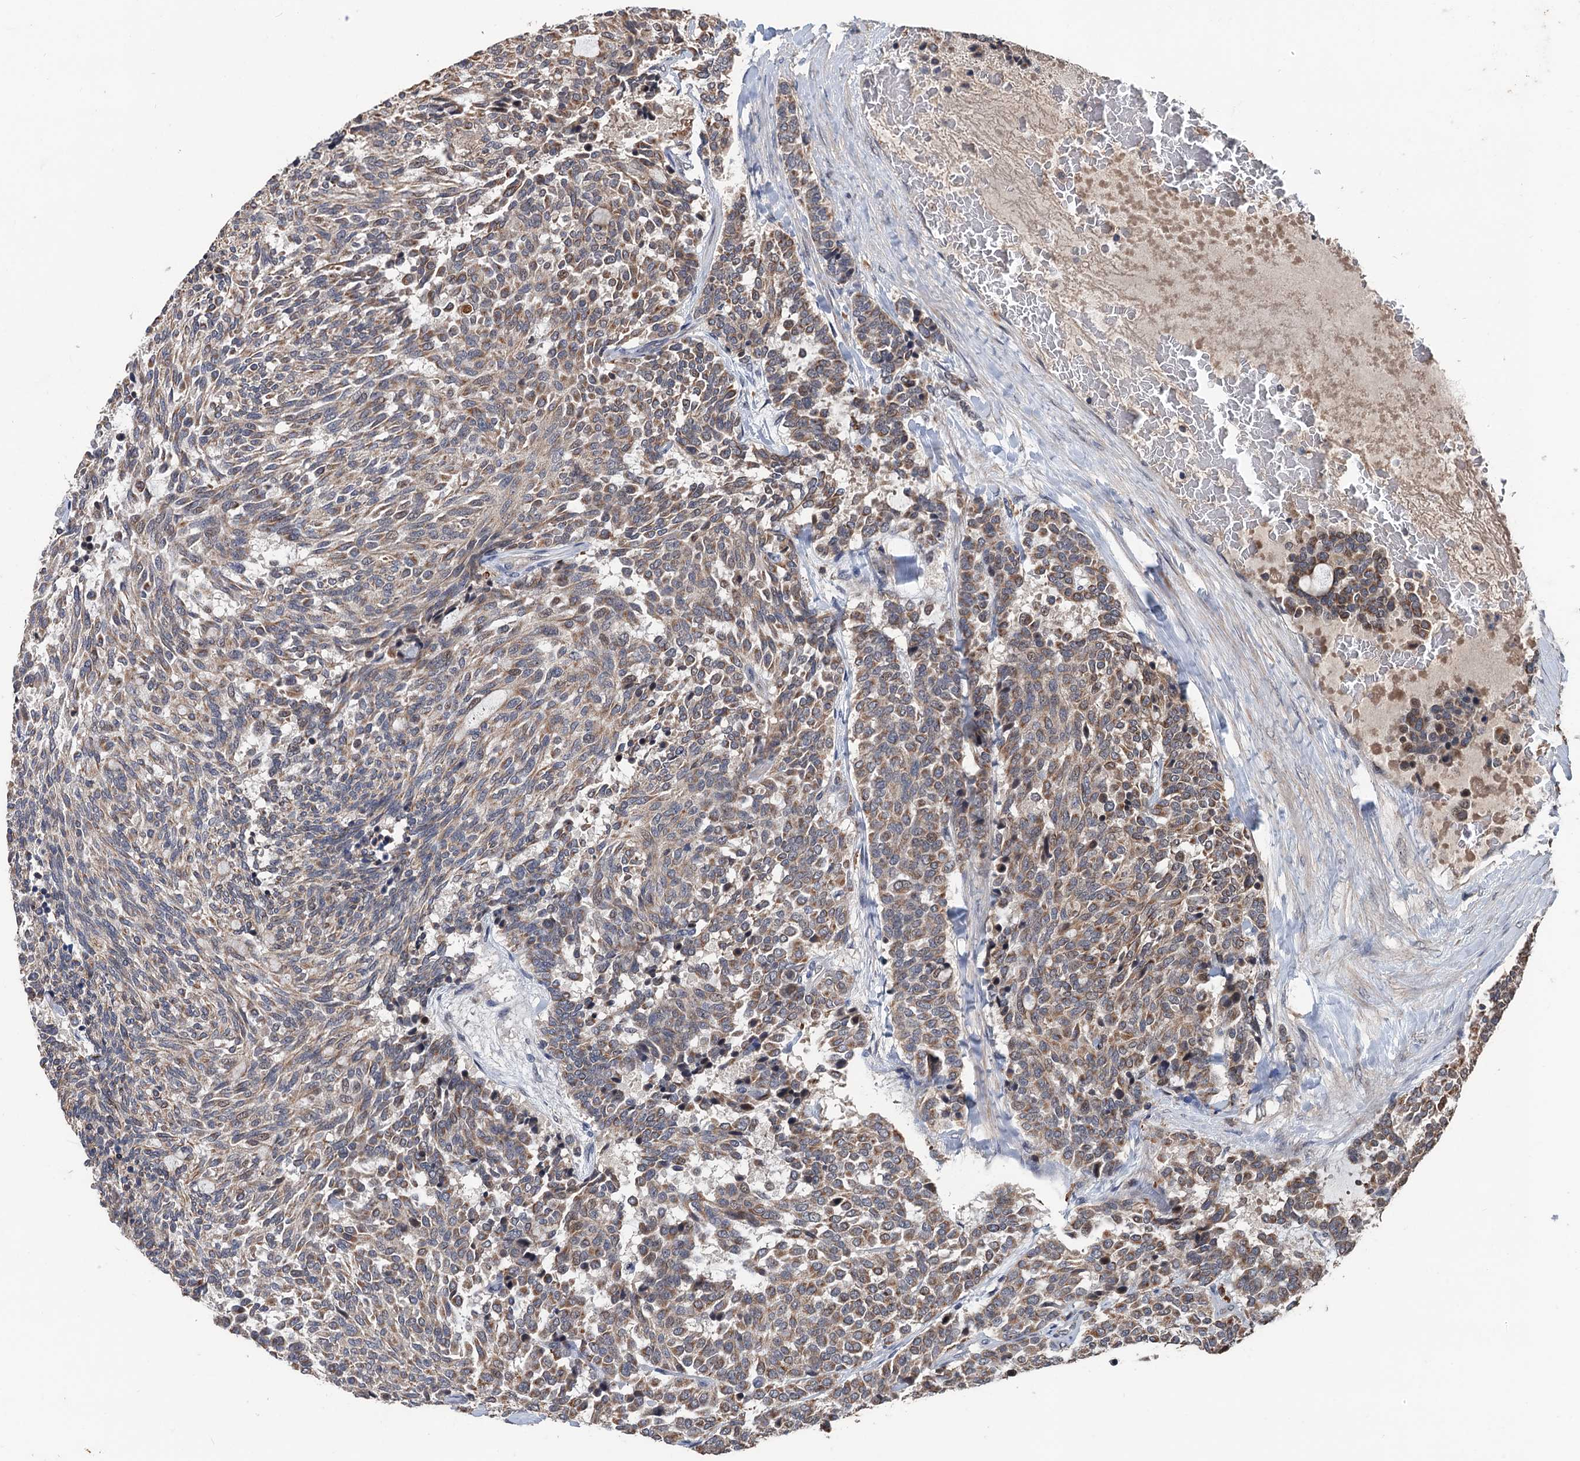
{"staining": {"intensity": "weak", "quantity": ">75%", "location": "cytoplasmic/membranous,nuclear"}, "tissue": "carcinoid", "cell_type": "Tumor cells", "image_type": "cancer", "snomed": [{"axis": "morphology", "description": "Carcinoid, malignant, NOS"}, {"axis": "topography", "description": "Pancreas"}], "caption": "Tumor cells reveal low levels of weak cytoplasmic/membranous and nuclear positivity in about >75% of cells in carcinoid.", "gene": "ZNF438", "patient": {"sex": "female", "age": 54}}